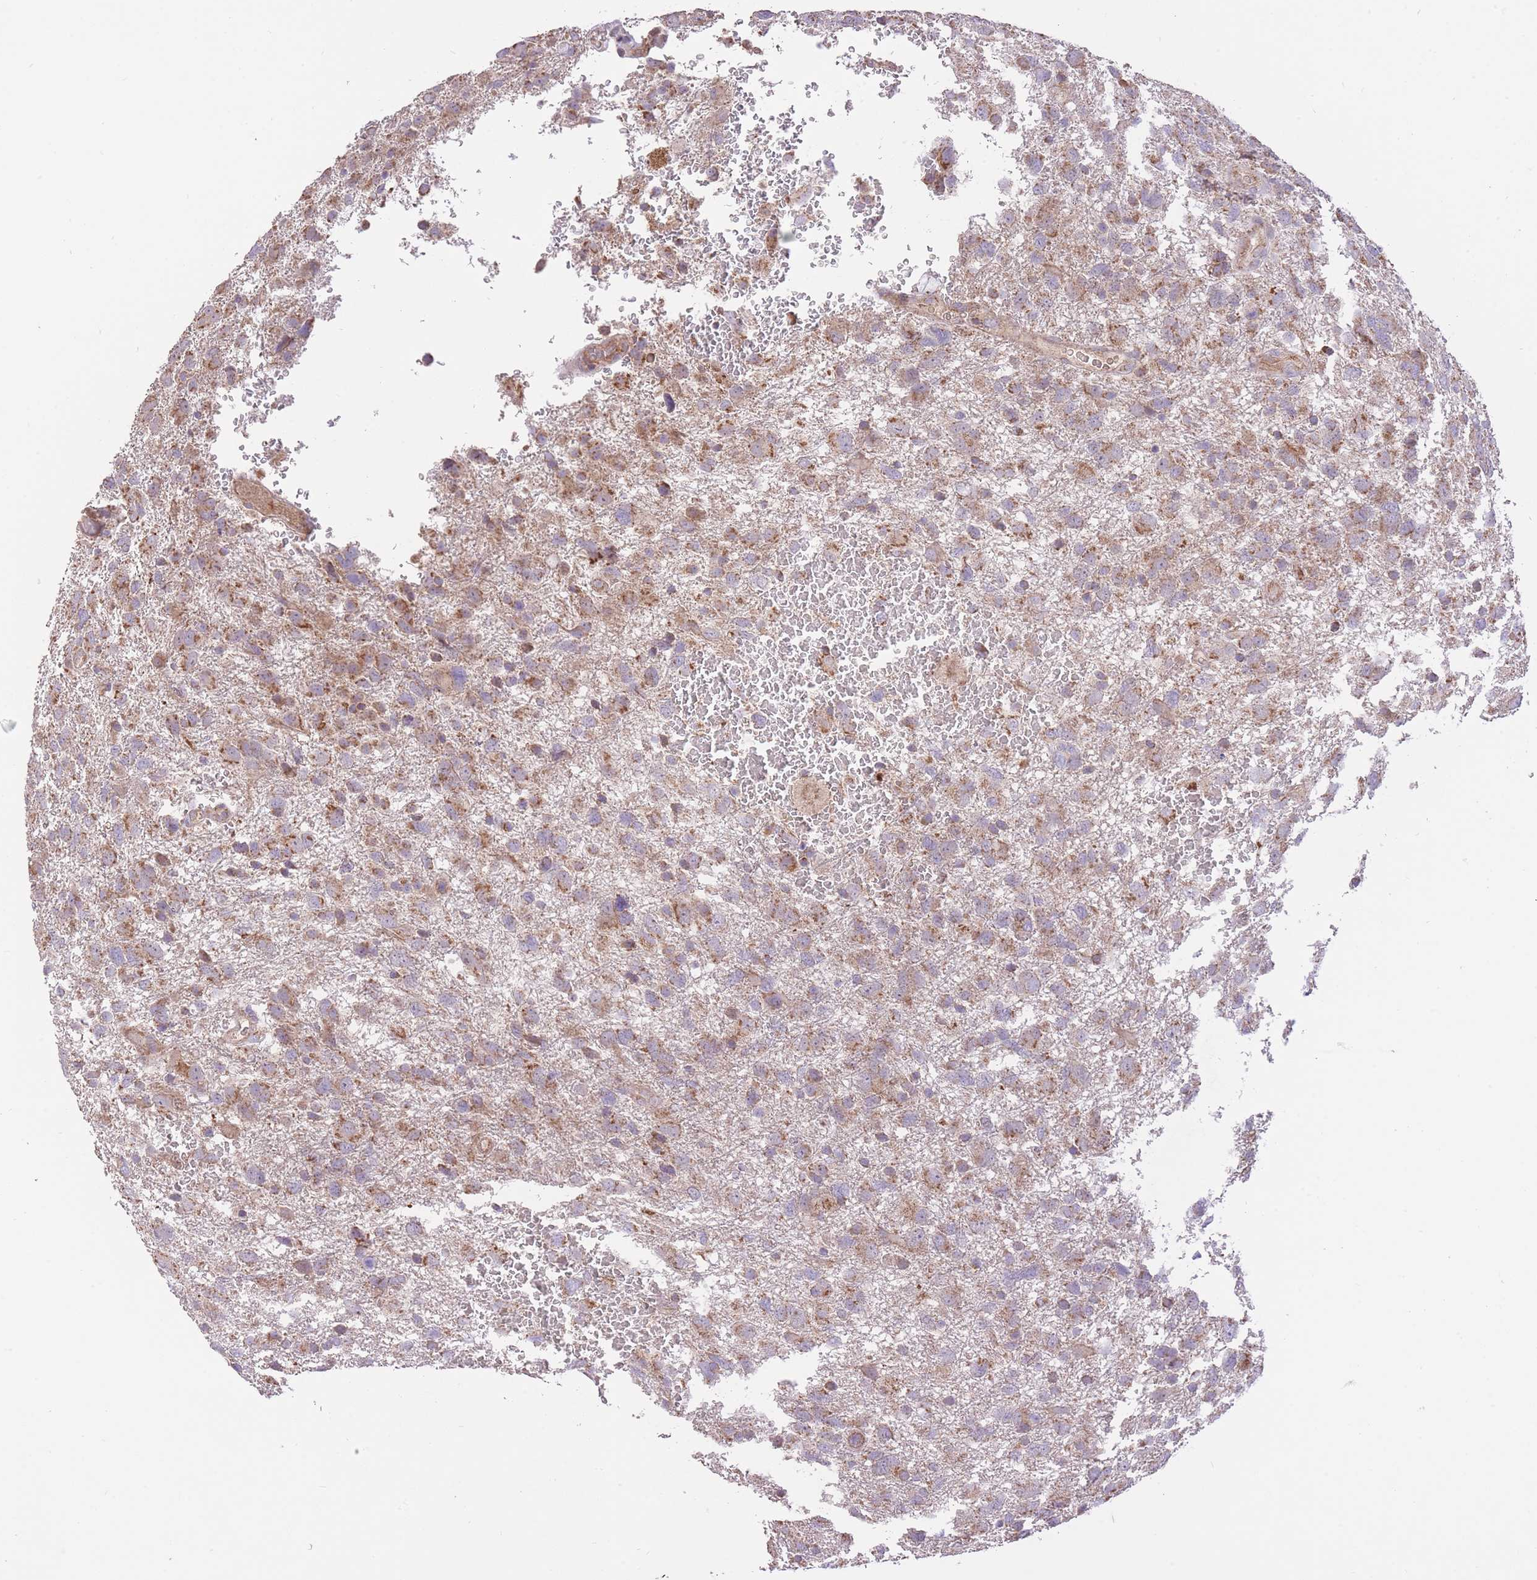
{"staining": {"intensity": "moderate", "quantity": "25%-75%", "location": "cytoplasmic/membranous"}, "tissue": "glioma", "cell_type": "Tumor cells", "image_type": "cancer", "snomed": [{"axis": "morphology", "description": "Glioma, malignant, High grade"}, {"axis": "topography", "description": "Brain"}], "caption": "Malignant glioma (high-grade) stained with a protein marker shows moderate staining in tumor cells.", "gene": "PREP", "patient": {"sex": "male", "age": 61}}